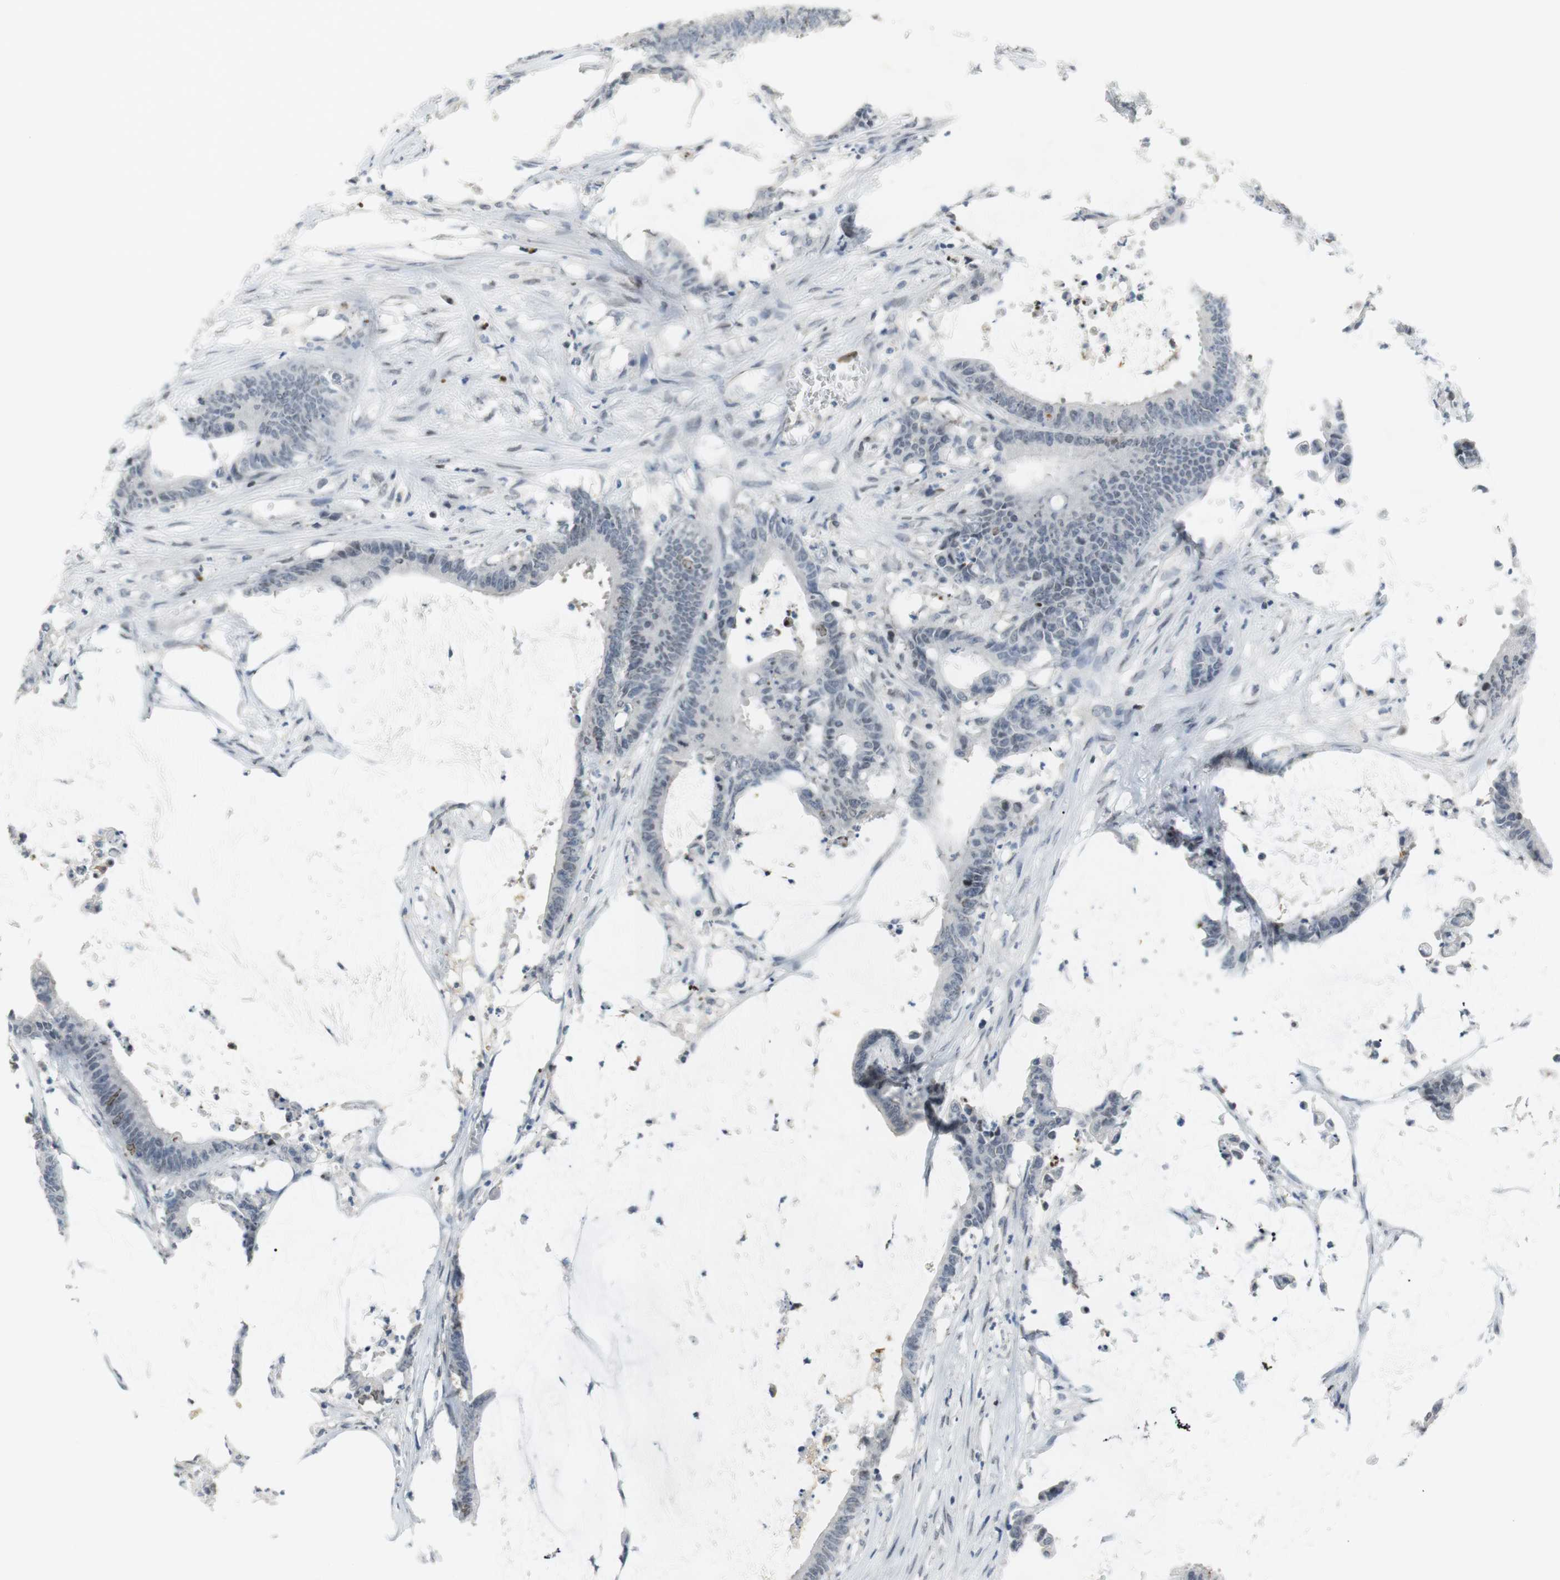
{"staining": {"intensity": "negative", "quantity": "none", "location": "none"}, "tissue": "colorectal cancer", "cell_type": "Tumor cells", "image_type": "cancer", "snomed": [{"axis": "morphology", "description": "Adenocarcinoma, NOS"}, {"axis": "topography", "description": "Rectum"}], "caption": "High power microscopy histopathology image of an IHC histopathology image of colorectal adenocarcinoma, revealing no significant expression in tumor cells.", "gene": "BMI1", "patient": {"sex": "female", "age": 66}}